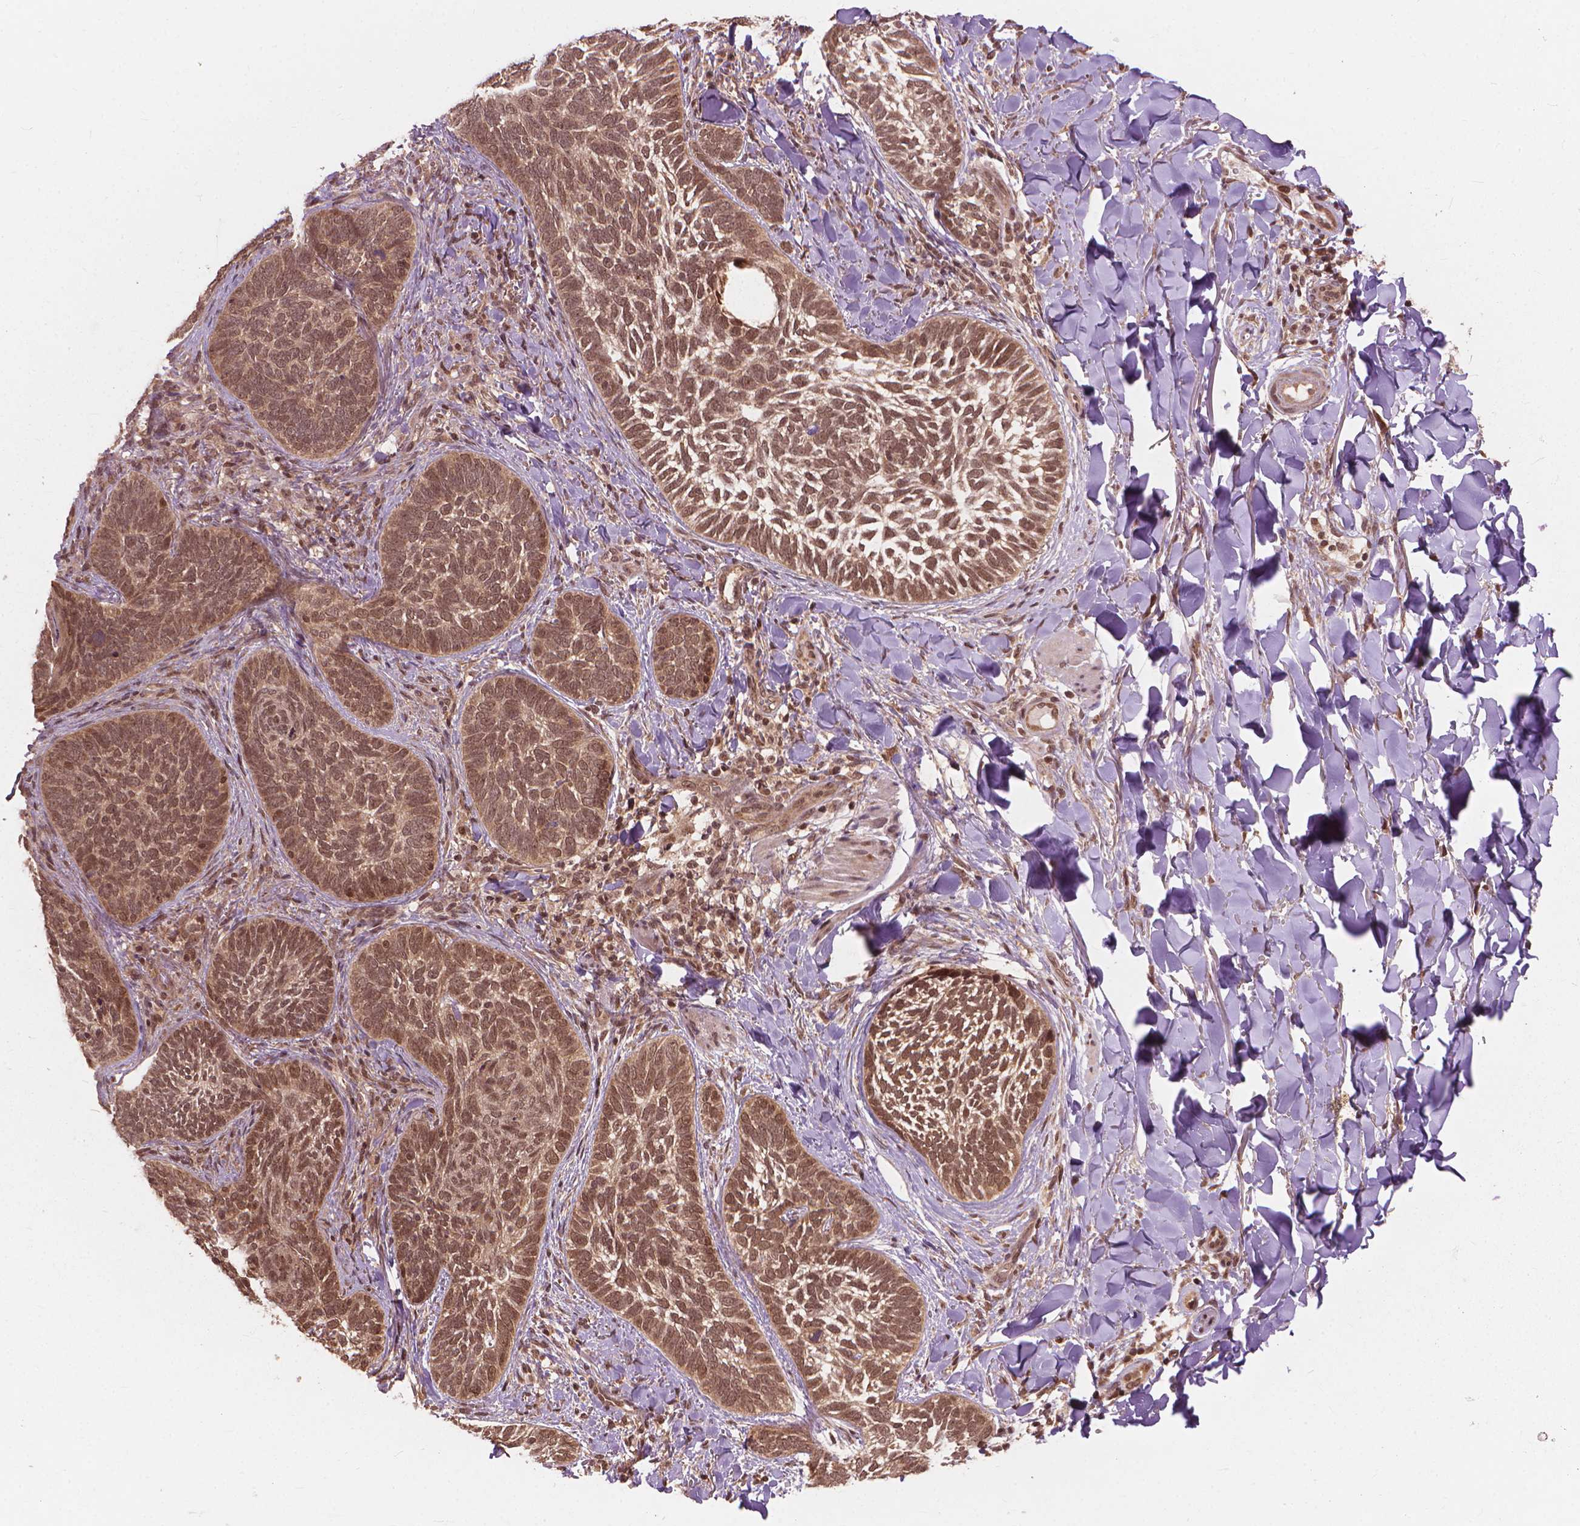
{"staining": {"intensity": "moderate", "quantity": ">75%", "location": "nuclear"}, "tissue": "skin cancer", "cell_type": "Tumor cells", "image_type": "cancer", "snomed": [{"axis": "morphology", "description": "Normal tissue, NOS"}, {"axis": "morphology", "description": "Basal cell carcinoma"}, {"axis": "topography", "description": "Skin"}], "caption": "This is an image of immunohistochemistry staining of skin basal cell carcinoma, which shows moderate staining in the nuclear of tumor cells.", "gene": "SSU72", "patient": {"sex": "male", "age": 46}}